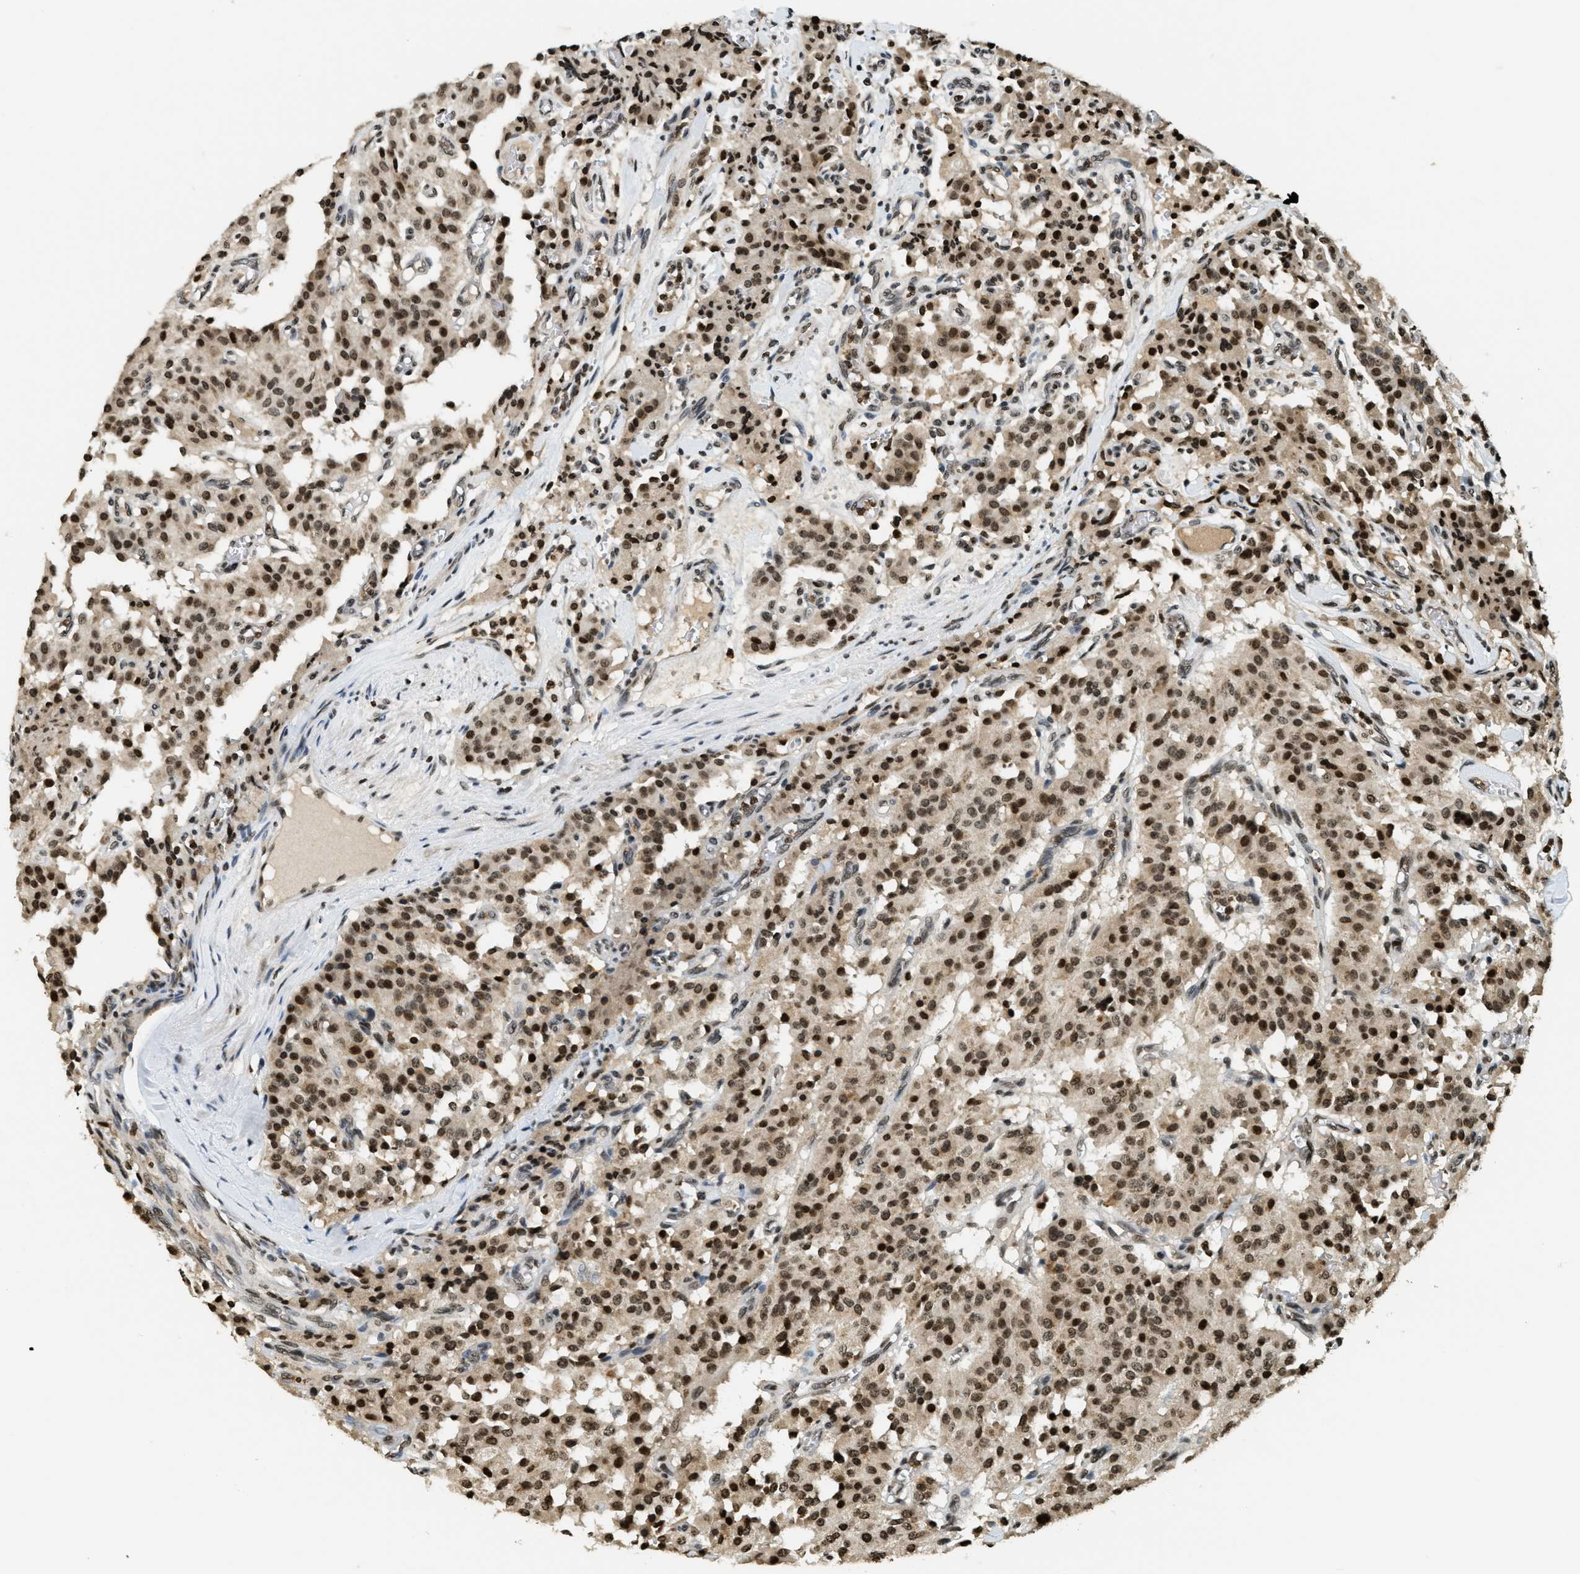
{"staining": {"intensity": "strong", "quantity": ">75%", "location": "cytoplasmic/membranous,nuclear"}, "tissue": "carcinoid", "cell_type": "Tumor cells", "image_type": "cancer", "snomed": [{"axis": "morphology", "description": "Carcinoid, malignant, NOS"}, {"axis": "topography", "description": "Lung"}], "caption": "Human carcinoid stained with a brown dye demonstrates strong cytoplasmic/membranous and nuclear positive staining in approximately >75% of tumor cells.", "gene": "LDB2", "patient": {"sex": "male", "age": 30}}